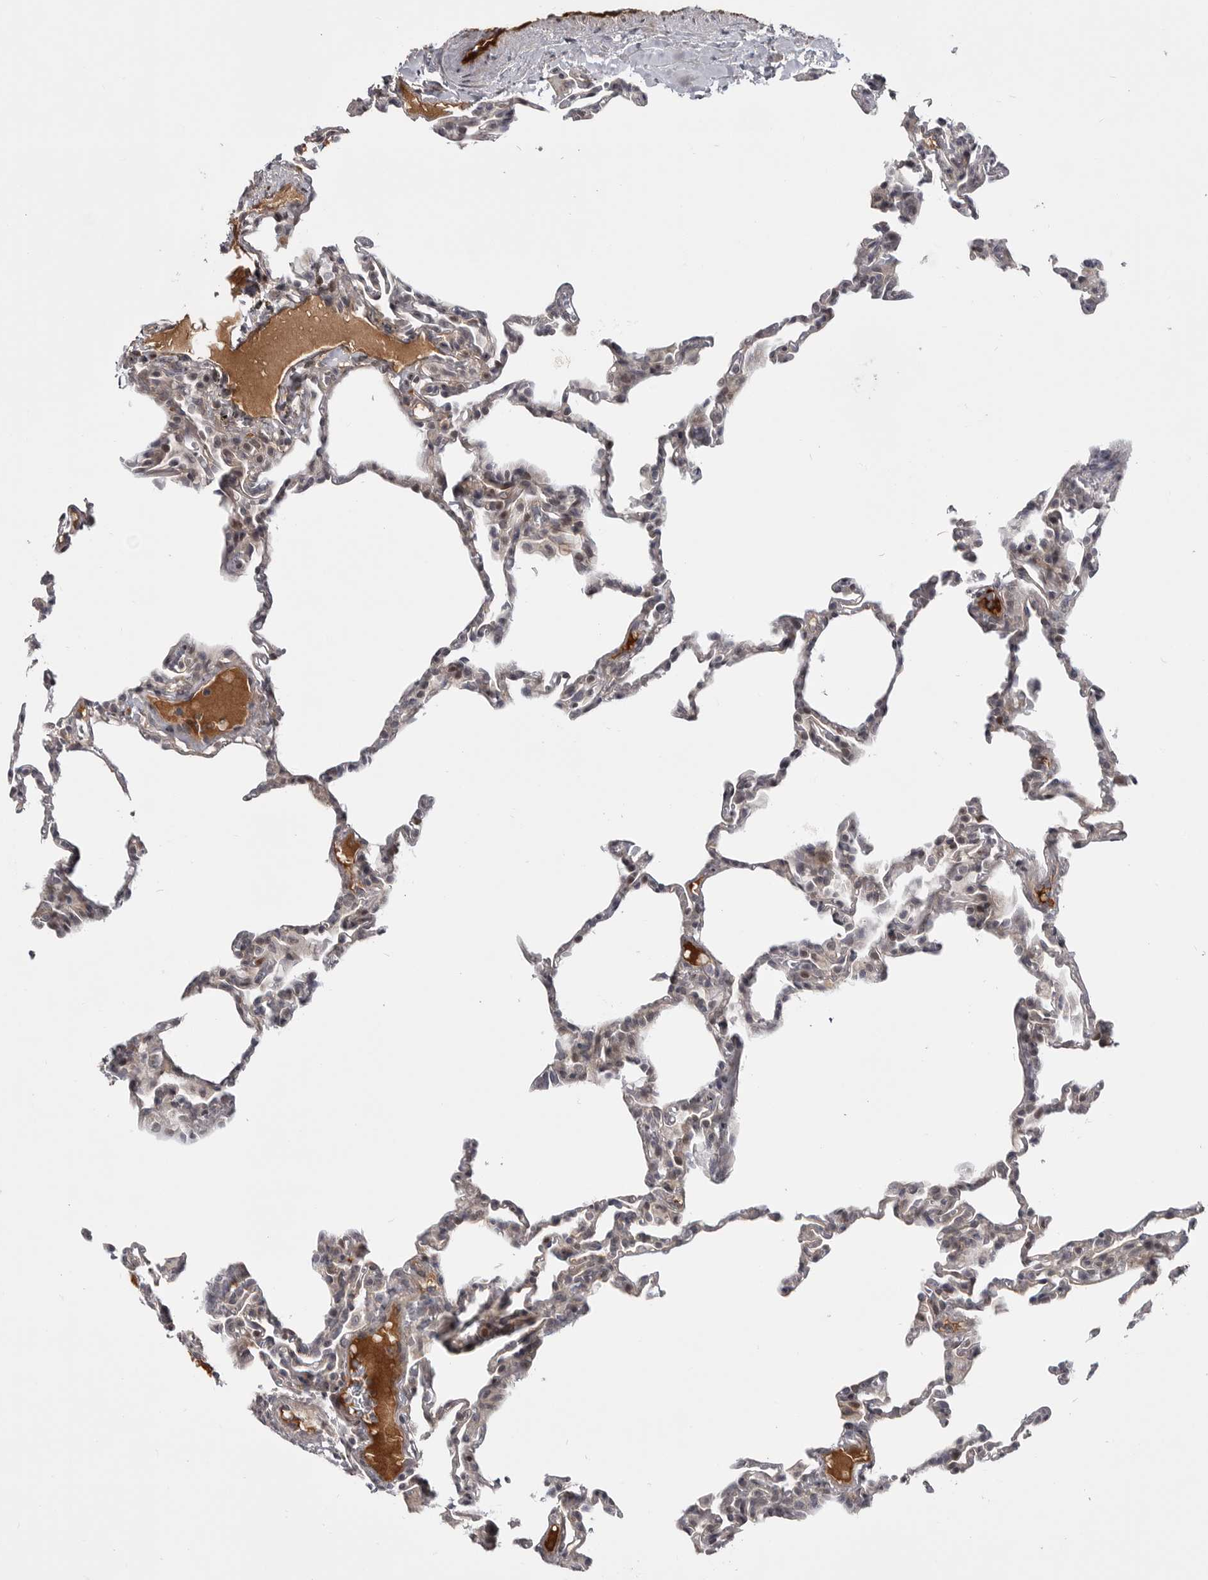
{"staining": {"intensity": "negative", "quantity": "none", "location": "none"}, "tissue": "lung", "cell_type": "Alveolar cells", "image_type": "normal", "snomed": [{"axis": "morphology", "description": "Normal tissue, NOS"}, {"axis": "topography", "description": "Lung"}], "caption": "IHC photomicrograph of normal lung stained for a protein (brown), which exhibits no staining in alveolar cells.", "gene": "ZNF277", "patient": {"sex": "male", "age": 20}}